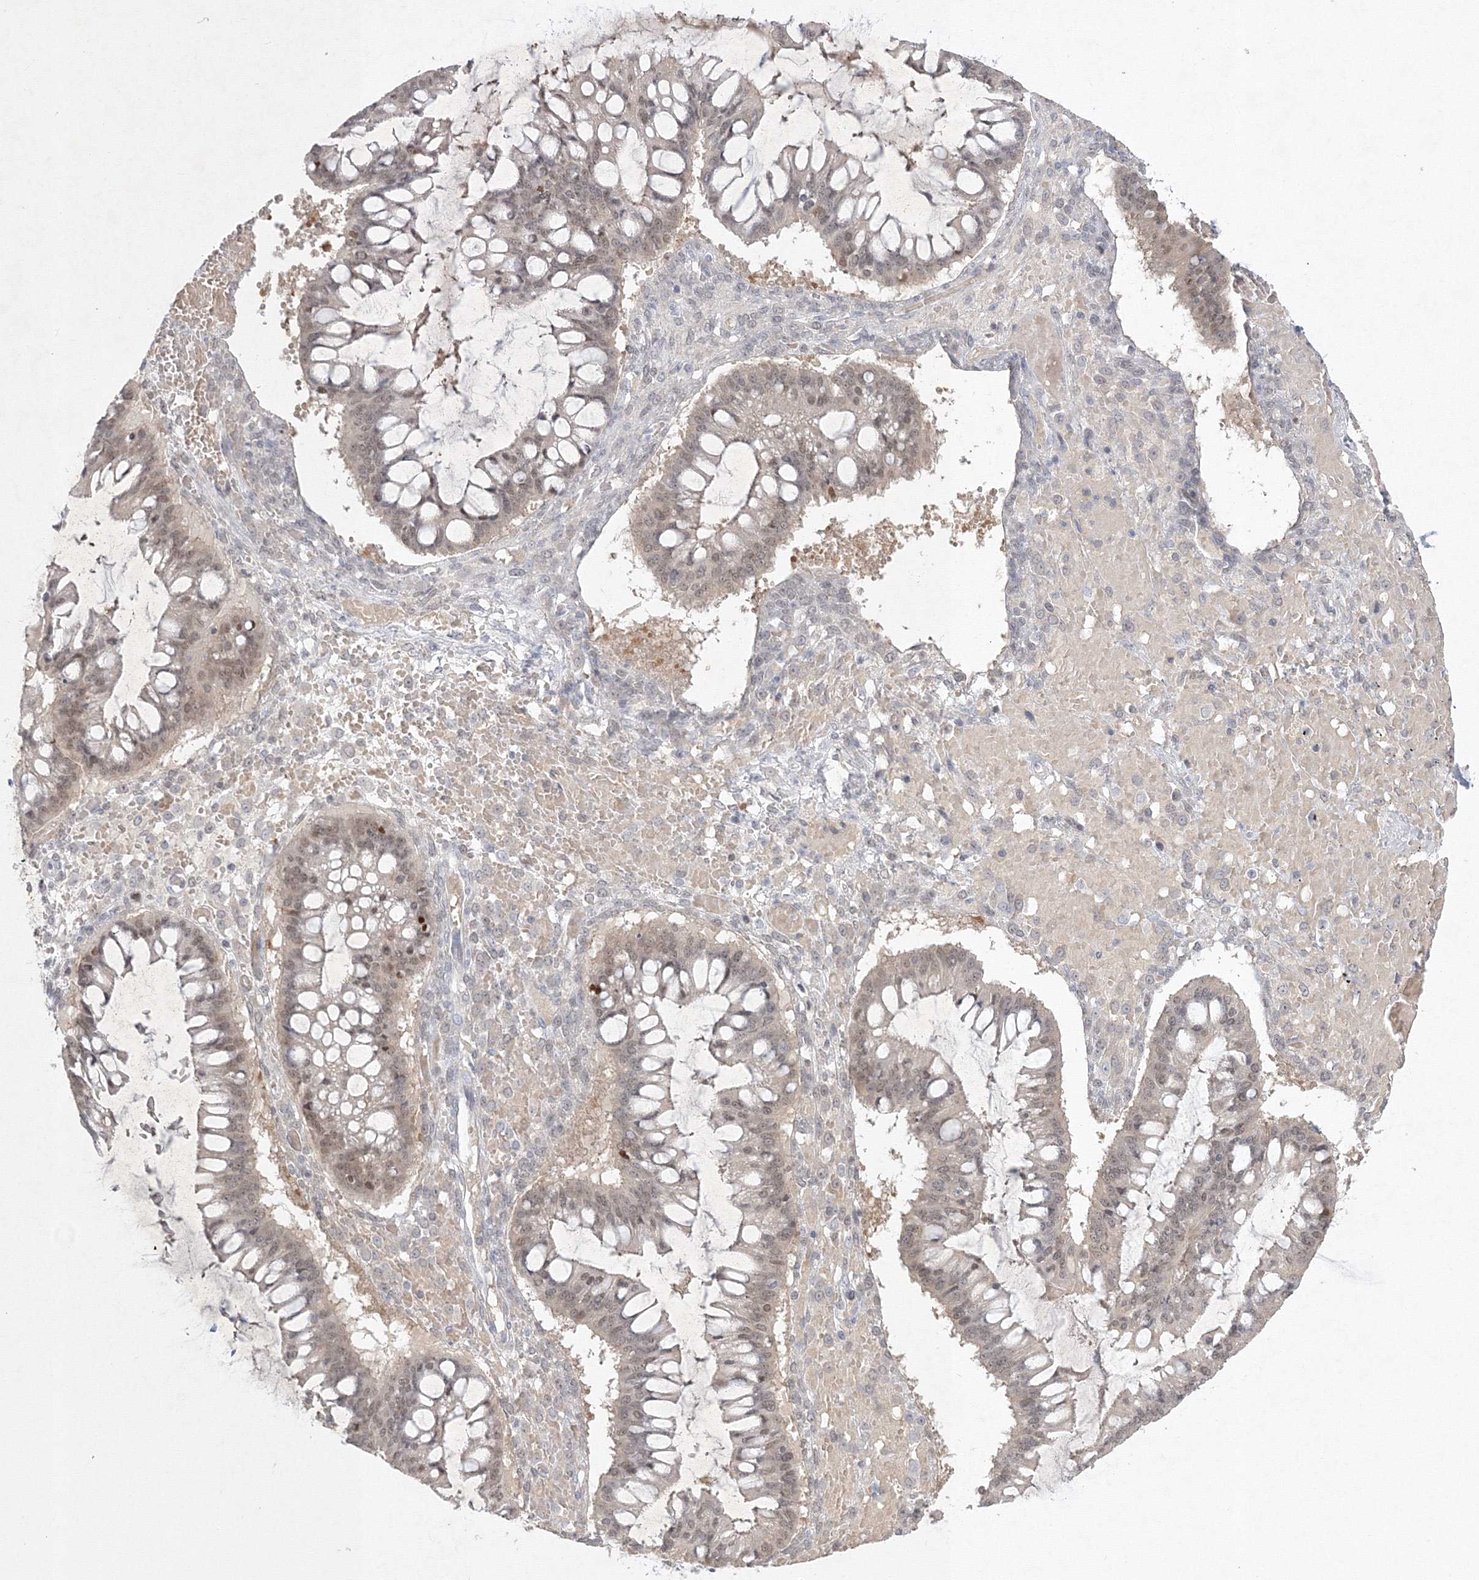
{"staining": {"intensity": "weak", "quantity": ">75%", "location": "cytoplasmic/membranous,nuclear"}, "tissue": "ovarian cancer", "cell_type": "Tumor cells", "image_type": "cancer", "snomed": [{"axis": "morphology", "description": "Cystadenocarcinoma, mucinous, NOS"}, {"axis": "topography", "description": "Ovary"}], "caption": "An IHC image of neoplastic tissue is shown. Protein staining in brown highlights weak cytoplasmic/membranous and nuclear positivity in ovarian cancer (mucinous cystadenocarcinoma) within tumor cells.", "gene": "NXPE3", "patient": {"sex": "female", "age": 73}}